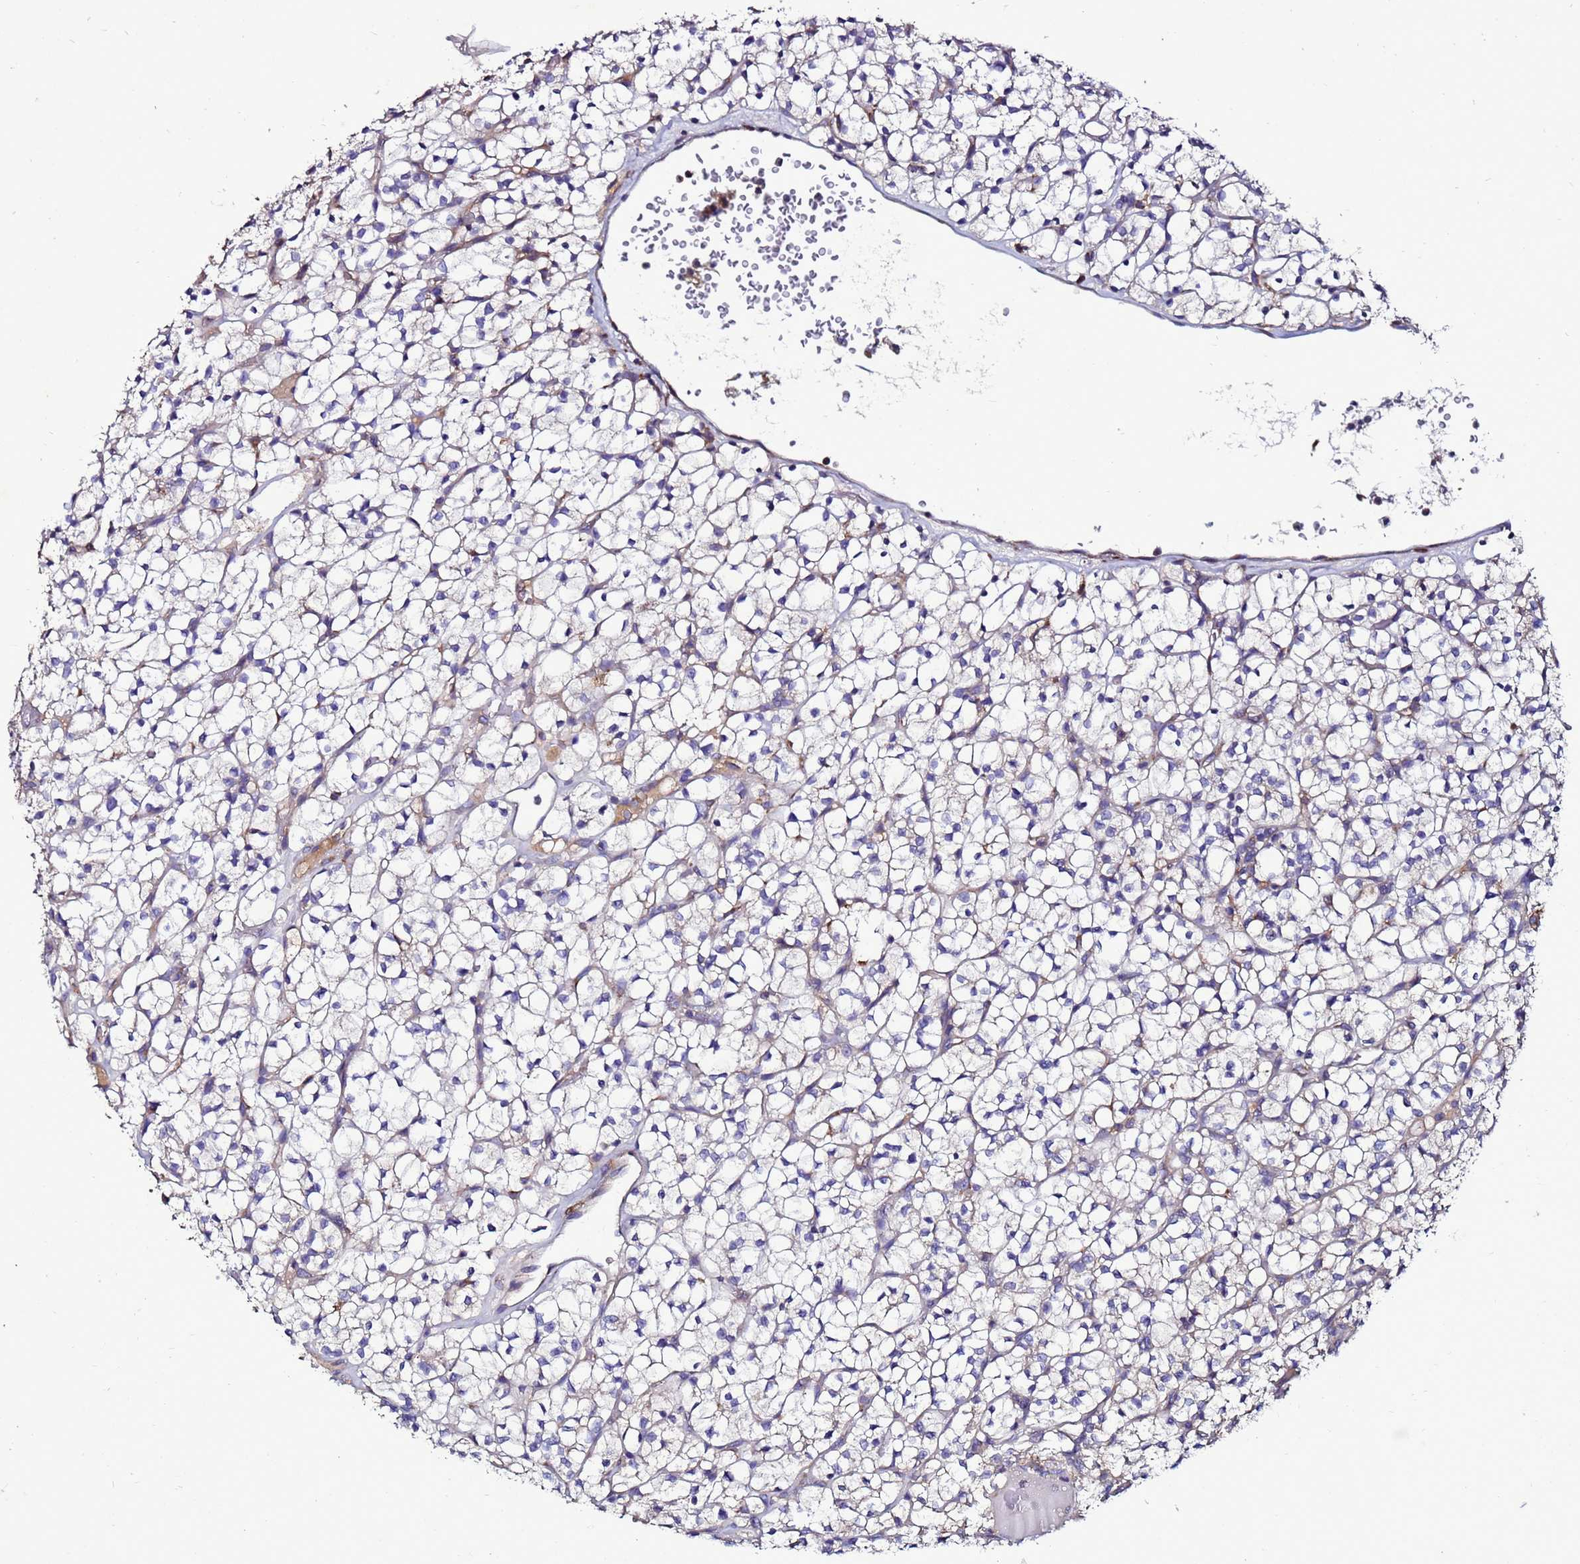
{"staining": {"intensity": "weak", "quantity": "<25%", "location": "cytoplasmic/membranous"}, "tissue": "renal cancer", "cell_type": "Tumor cells", "image_type": "cancer", "snomed": [{"axis": "morphology", "description": "Adenocarcinoma, NOS"}, {"axis": "topography", "description": "Kidney"}], "caption": "Human renal adenocarcinoma stained for a protein using immunohistochemistry demonstrates no positivity in tumor cells.", "gene": "ANTKMT", "patient": {"sex": "female", "age": 64}}